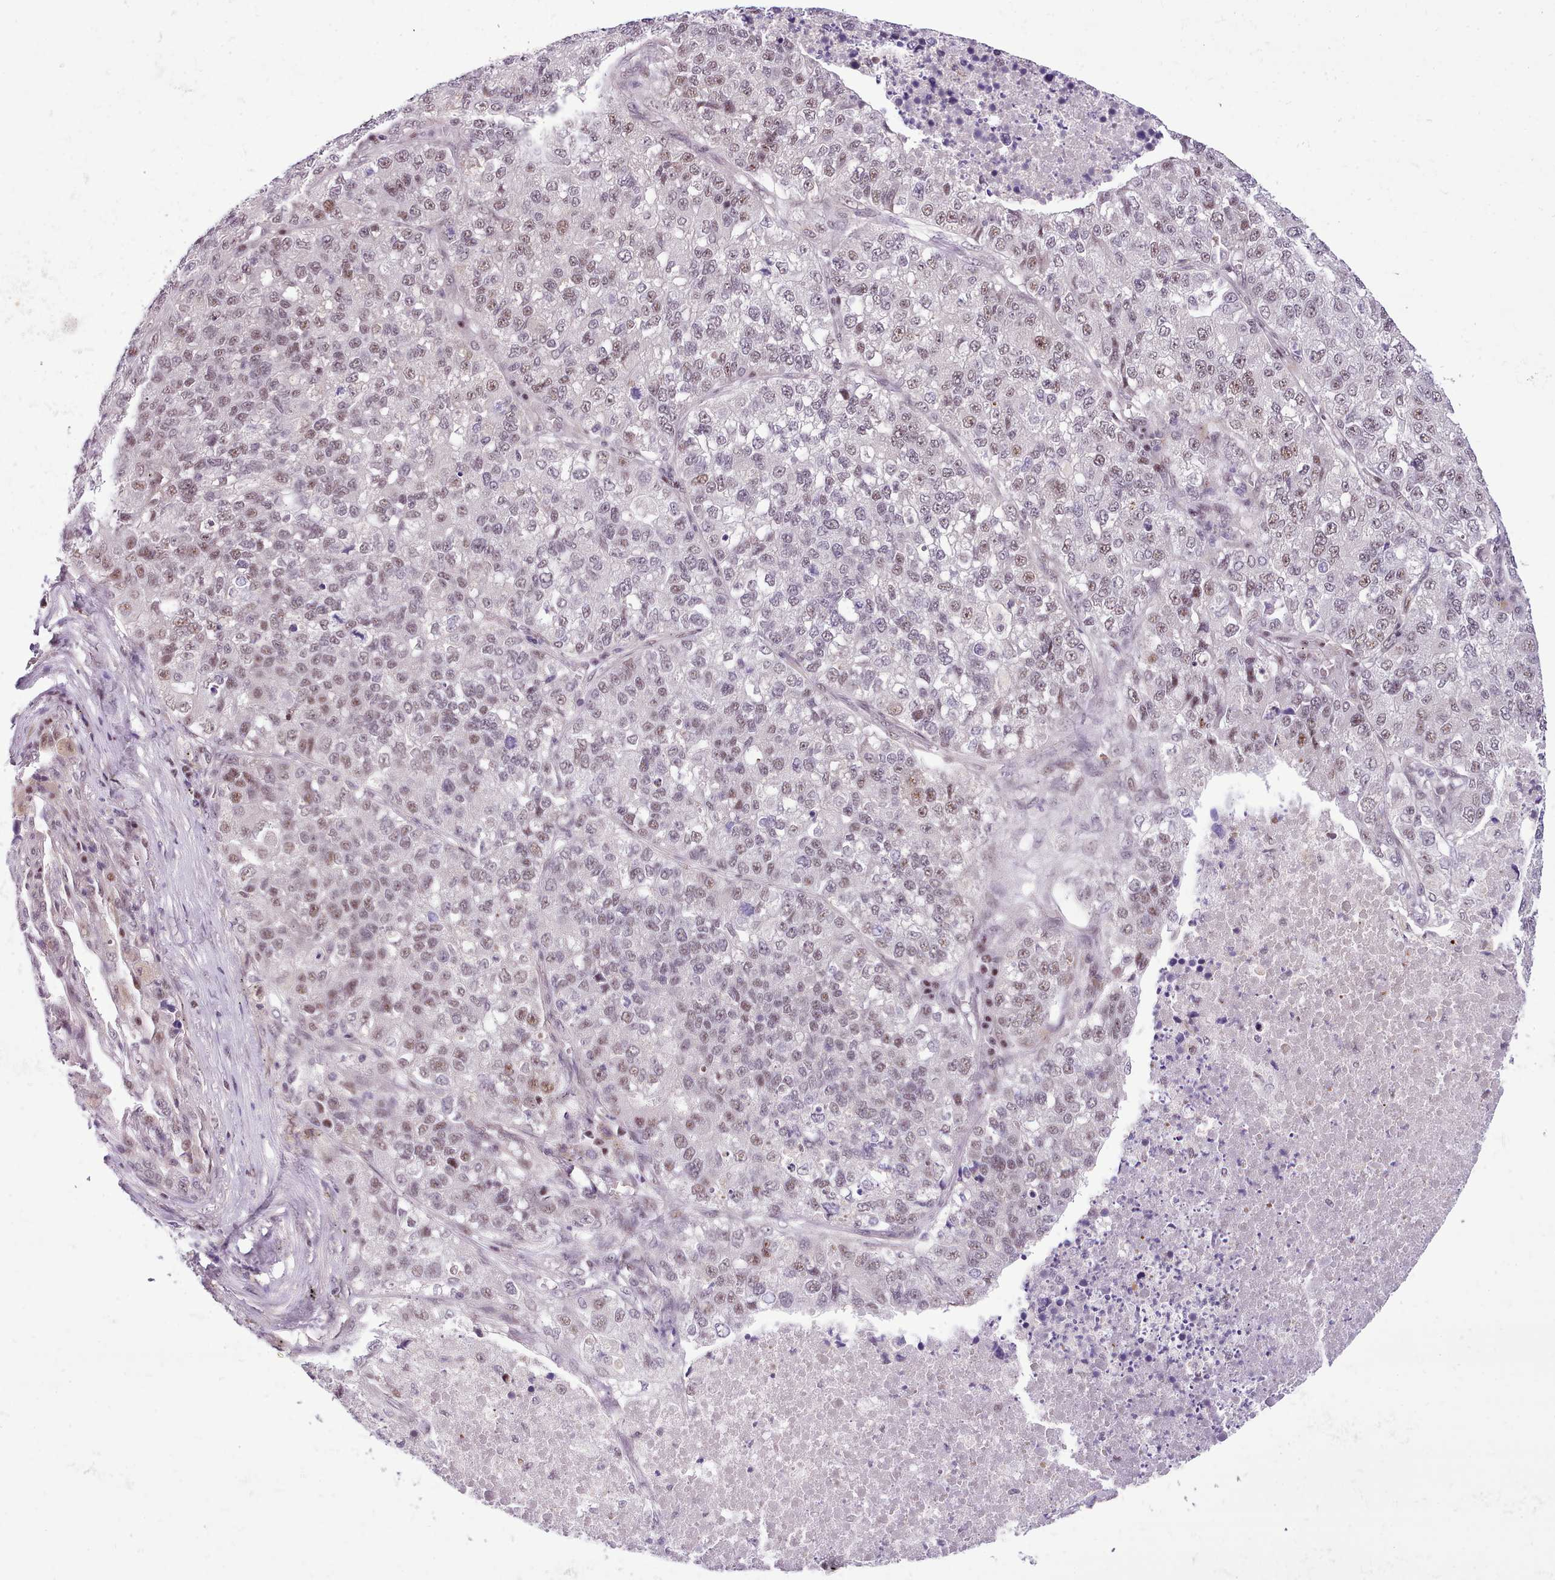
{"staining": {"intensity": "weak", "quantity": "25%-75%", "location": "nuclear"}, "tissue": "lung cancer", "cell_type": "Tumor cells", "image_type": "cancer", "snomed": [{"axis": "morphology", "description": "Adenocarcinoma, NOS"}, {"axis": "topography", "description": "Lung"}], "caption": "Lung cancer was stained to show a protein in brown. There is low levels of weak nuclear expression in about 25%-75% of tumor cells. The staining was performed using DAB (3,3'-diaminobenzidine), with brown indicating positive protein expression. Nuclei are stained blue with hematoxylin.", "gene": "HOXB7", "patient": {"sex": "male", "age": 49}}